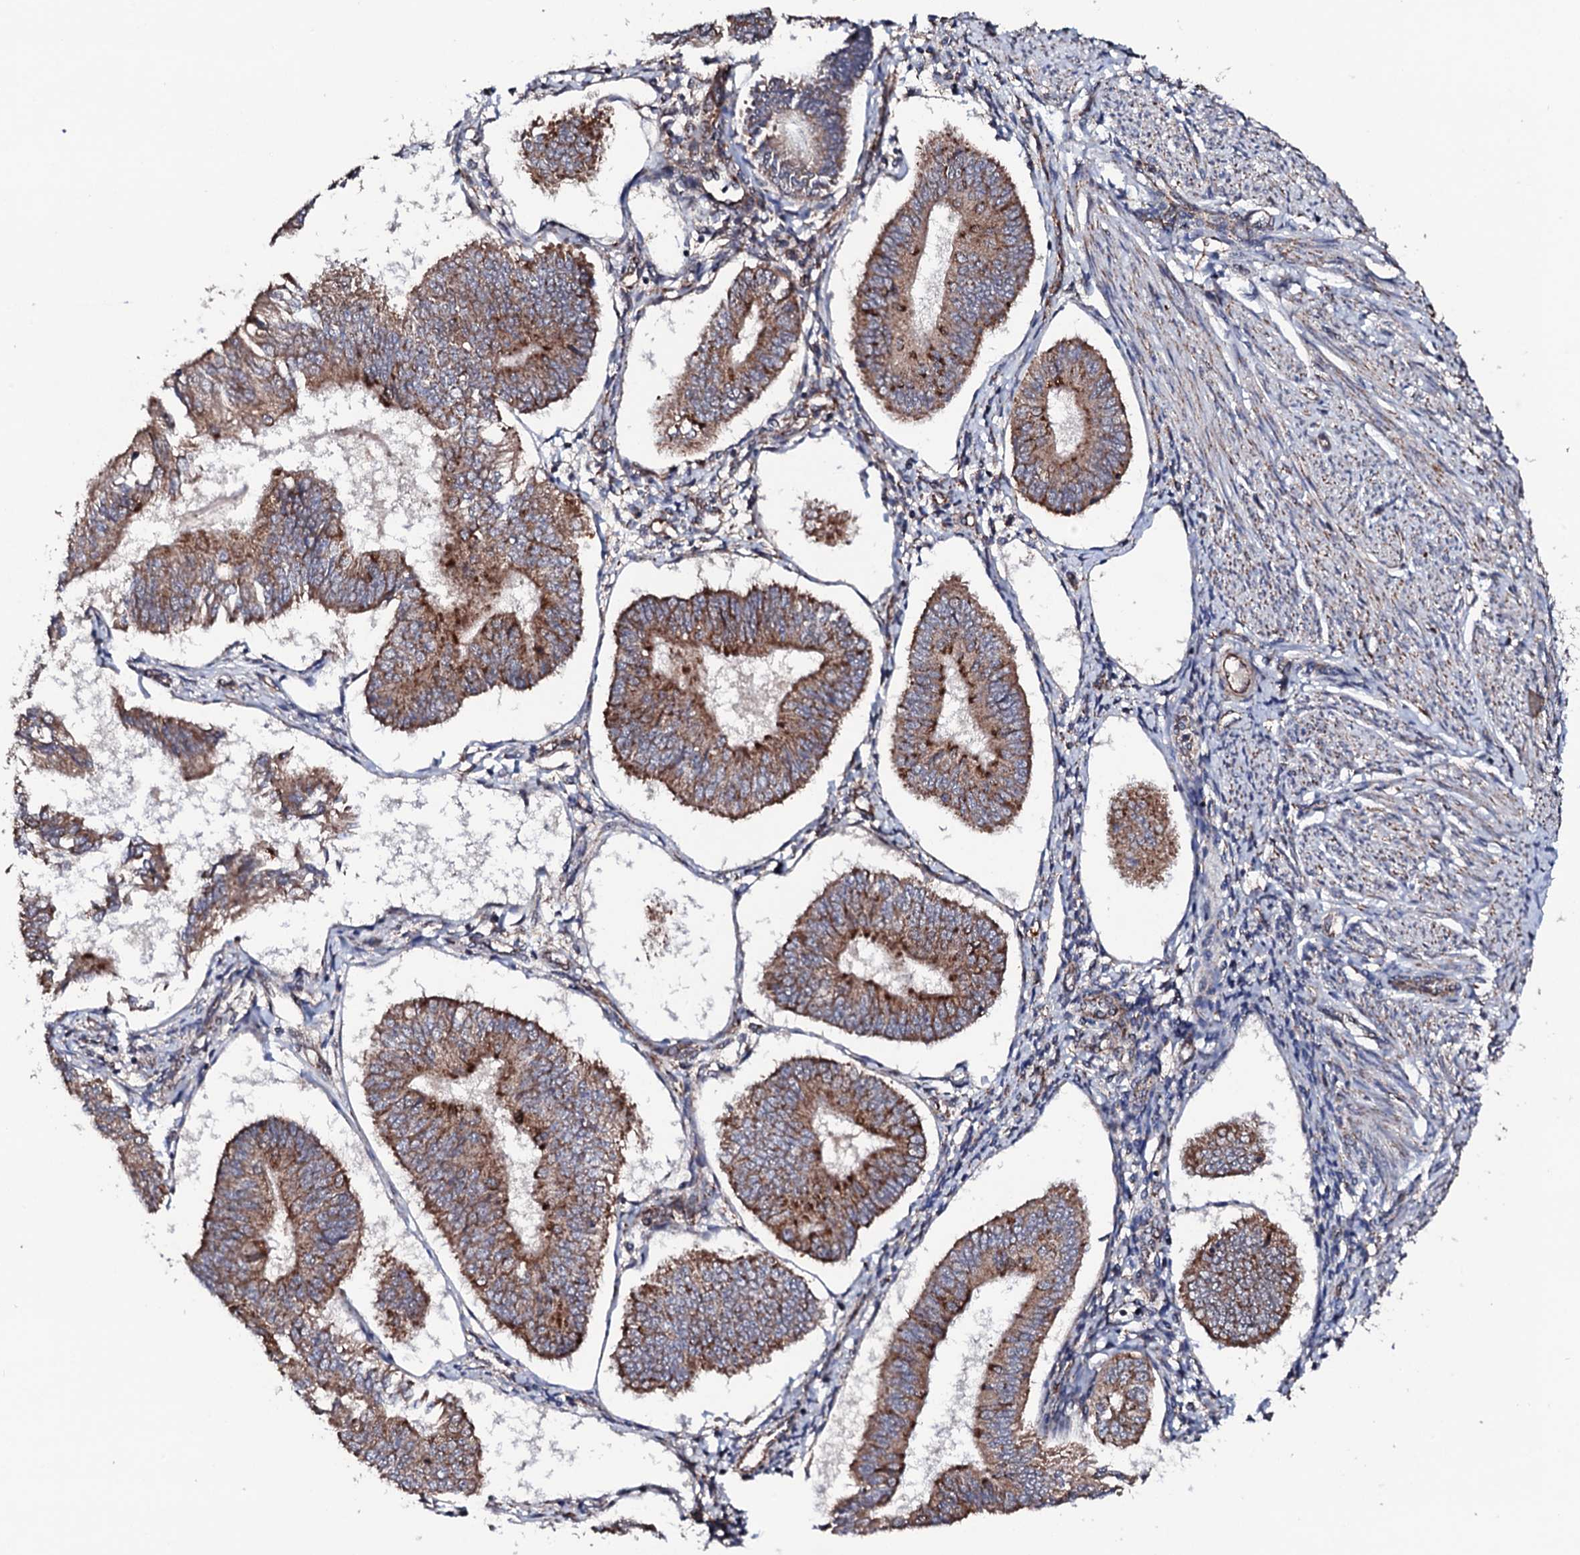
{"staining": {"intensity": "moderate", "quantity": ">75%", "location": "cytoplasmic/membranous"}, "tissue": "endometrial cancer", "cell_type": "Tumor cells", "image_type": "cancer", "snomed": [{"axis": "morphology", "description": "Adenocarcinoma, NOS"}, {"axis": "topography", "description": "Endometrium"}], "caption": "Immunohistochemistry (IHC) image of neoplastic tissue: endometrial cancer stained using immunohistochemistry reveals medium levels of moderate protein expression localized specifically in the cytoplasmic/membranous of tumor cells, appearing as a cytoplasmic/membranous brown color.", "gene": "MTIF3", "patient": {"sex": "female", "age": 58}}